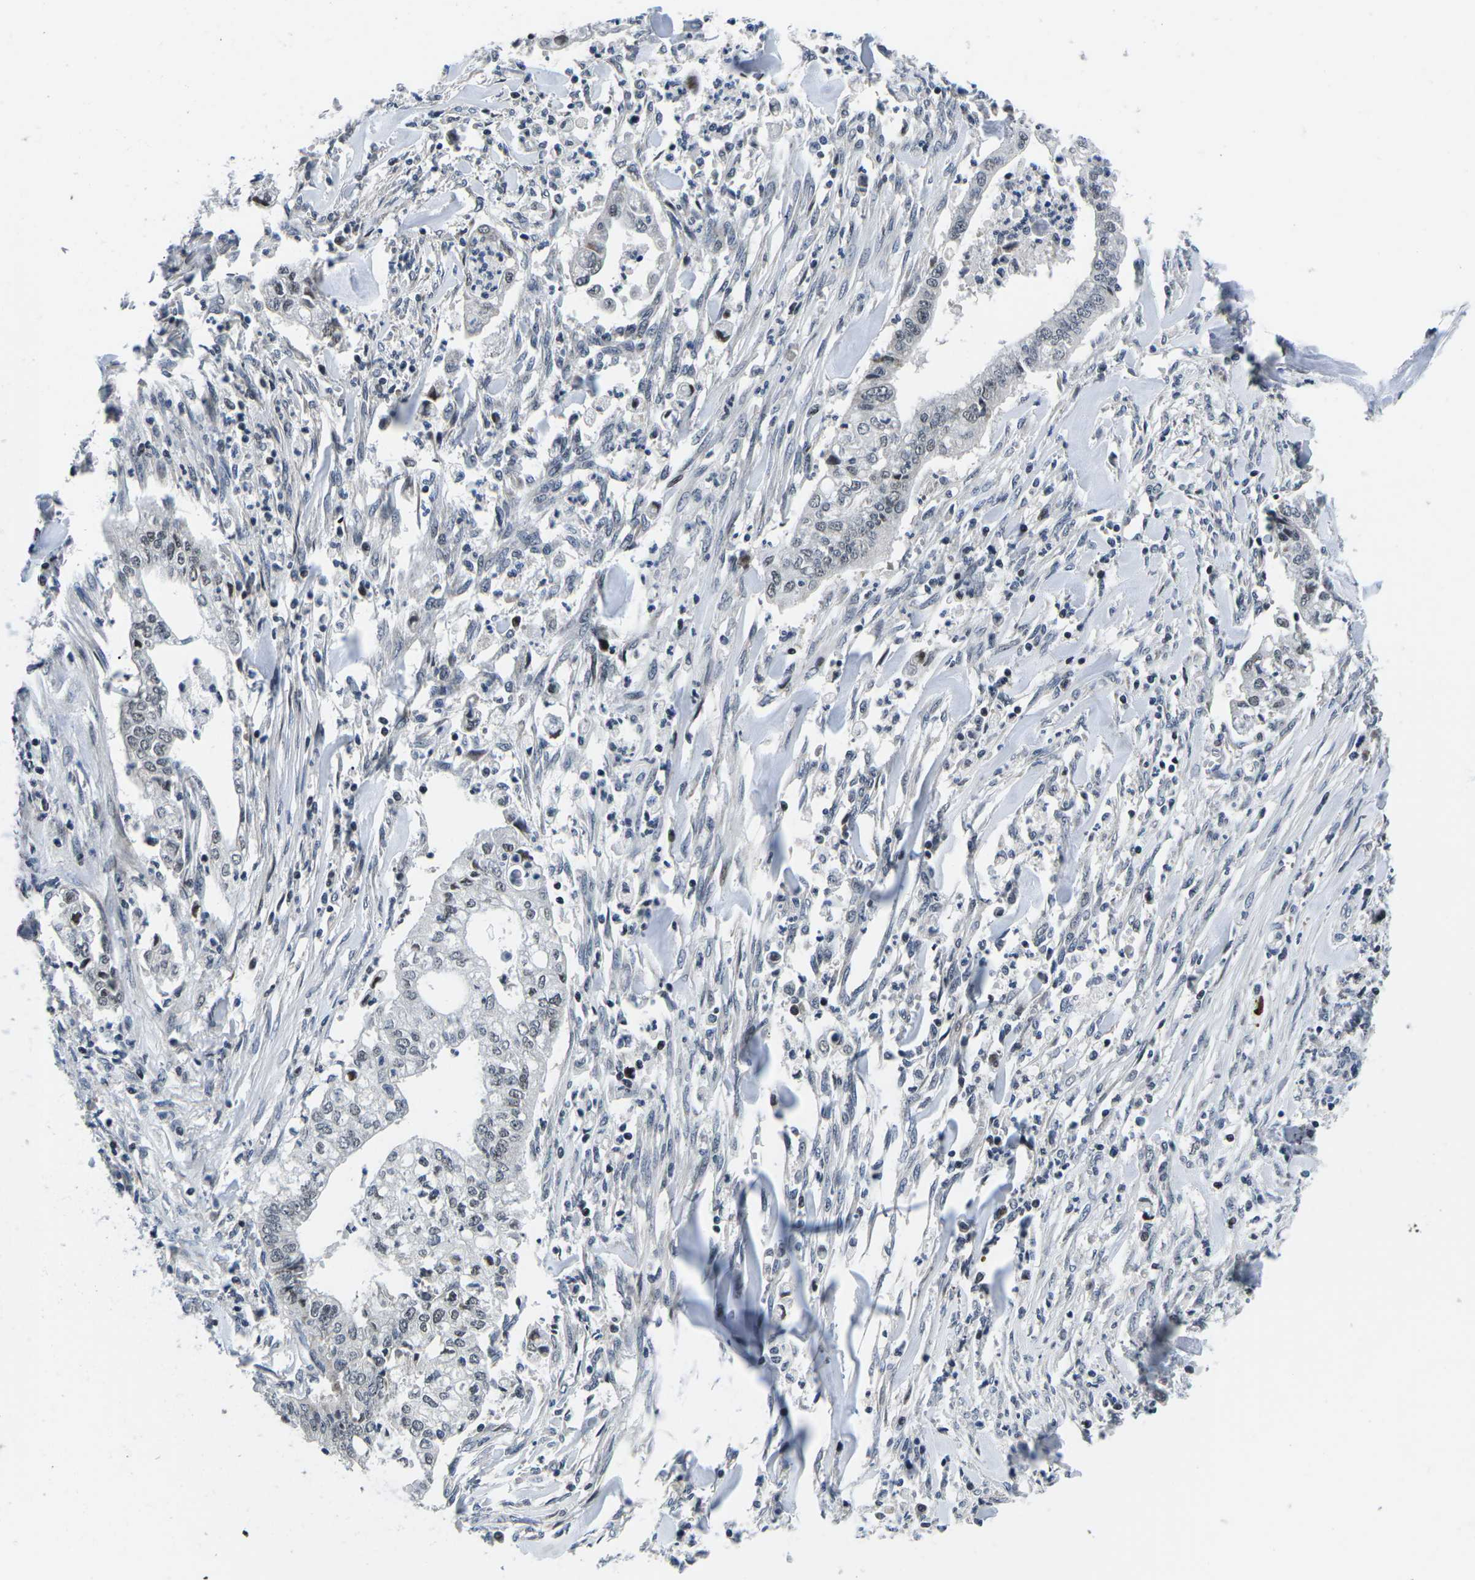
{"staining": {"intensity": "moderate", "quantity": "<25%", "location": "nuclear"}, "tissue": "cervical cancer", "cell_type": "Tumor cells", "image_type": "cancer", "snomed": [{"axis": "morphology", "description": "Adenocarcinoma, NOS"}, {"axis": "topography", "description": "Cervix"}], "caption": "Human cervical adenocarcinoma stained with a brown dye shows moderate nuclear positive positivity in about <25% of tumor cells.", "gene": "CDC73", "patient": {"sex": "female", "age": 44}}